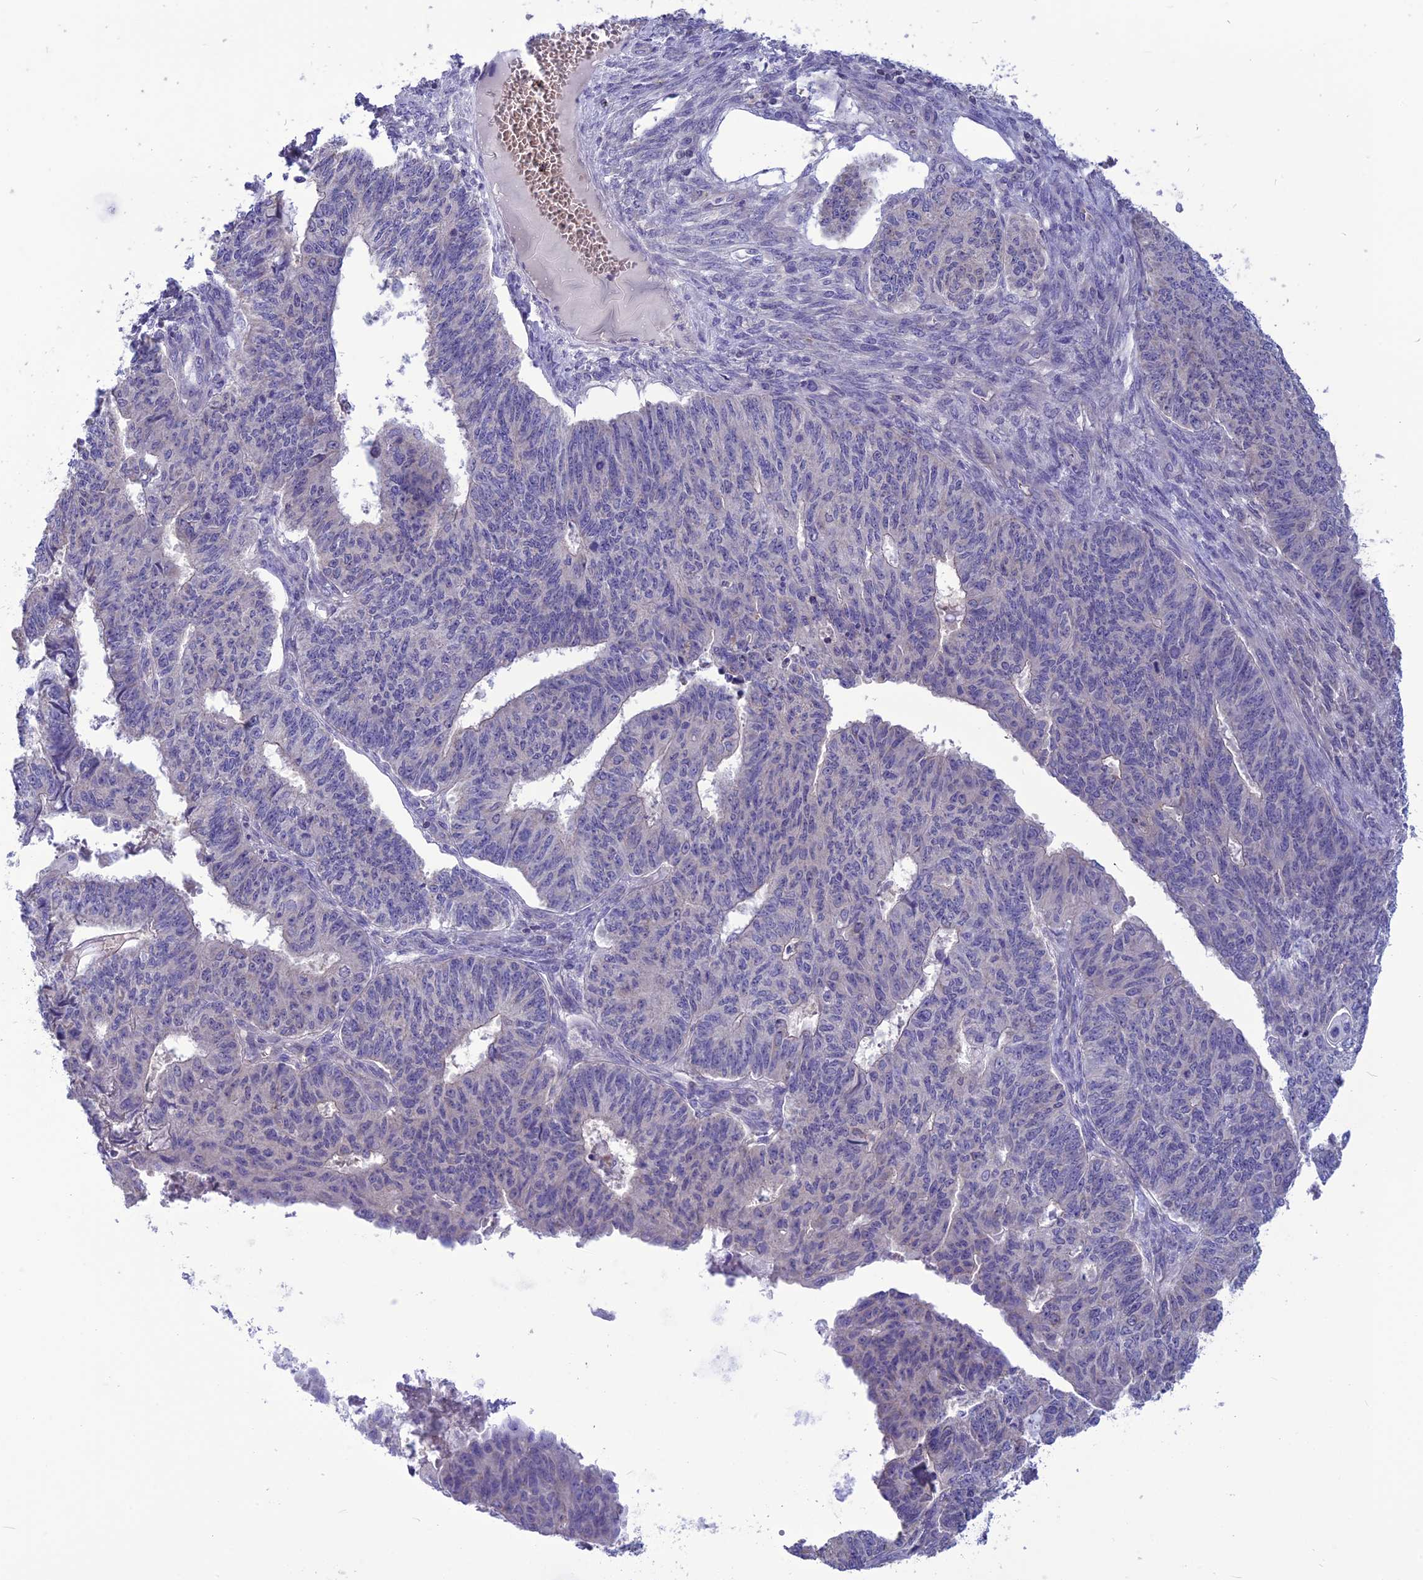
{"staining": {"intensity": "weak", "quantity": "<25%", "location": "cytoplasmic/membranous"}, "tissue": "endometrial cancer", "cell_type": "Tumor cells", "image_type": "cancer", "snomed": [{"axis": "morphology", "description": "Adenocarcinoma, NOS"}, {"axis": "topography", "description": "Endometrium"}], "caption": "Immunohistochemistry of human adenocarcinoma (endometrial) demonstrates no positivity in tumor cells. Brightfield microscopy of immunohistochemistry stained with DAB (3,3'-diaminobenzidine) (brown) and hematoxylin (blue), captured at high magnification.", "gene": "PSMF1", "patient": {"sex": "female", "age": 32}}